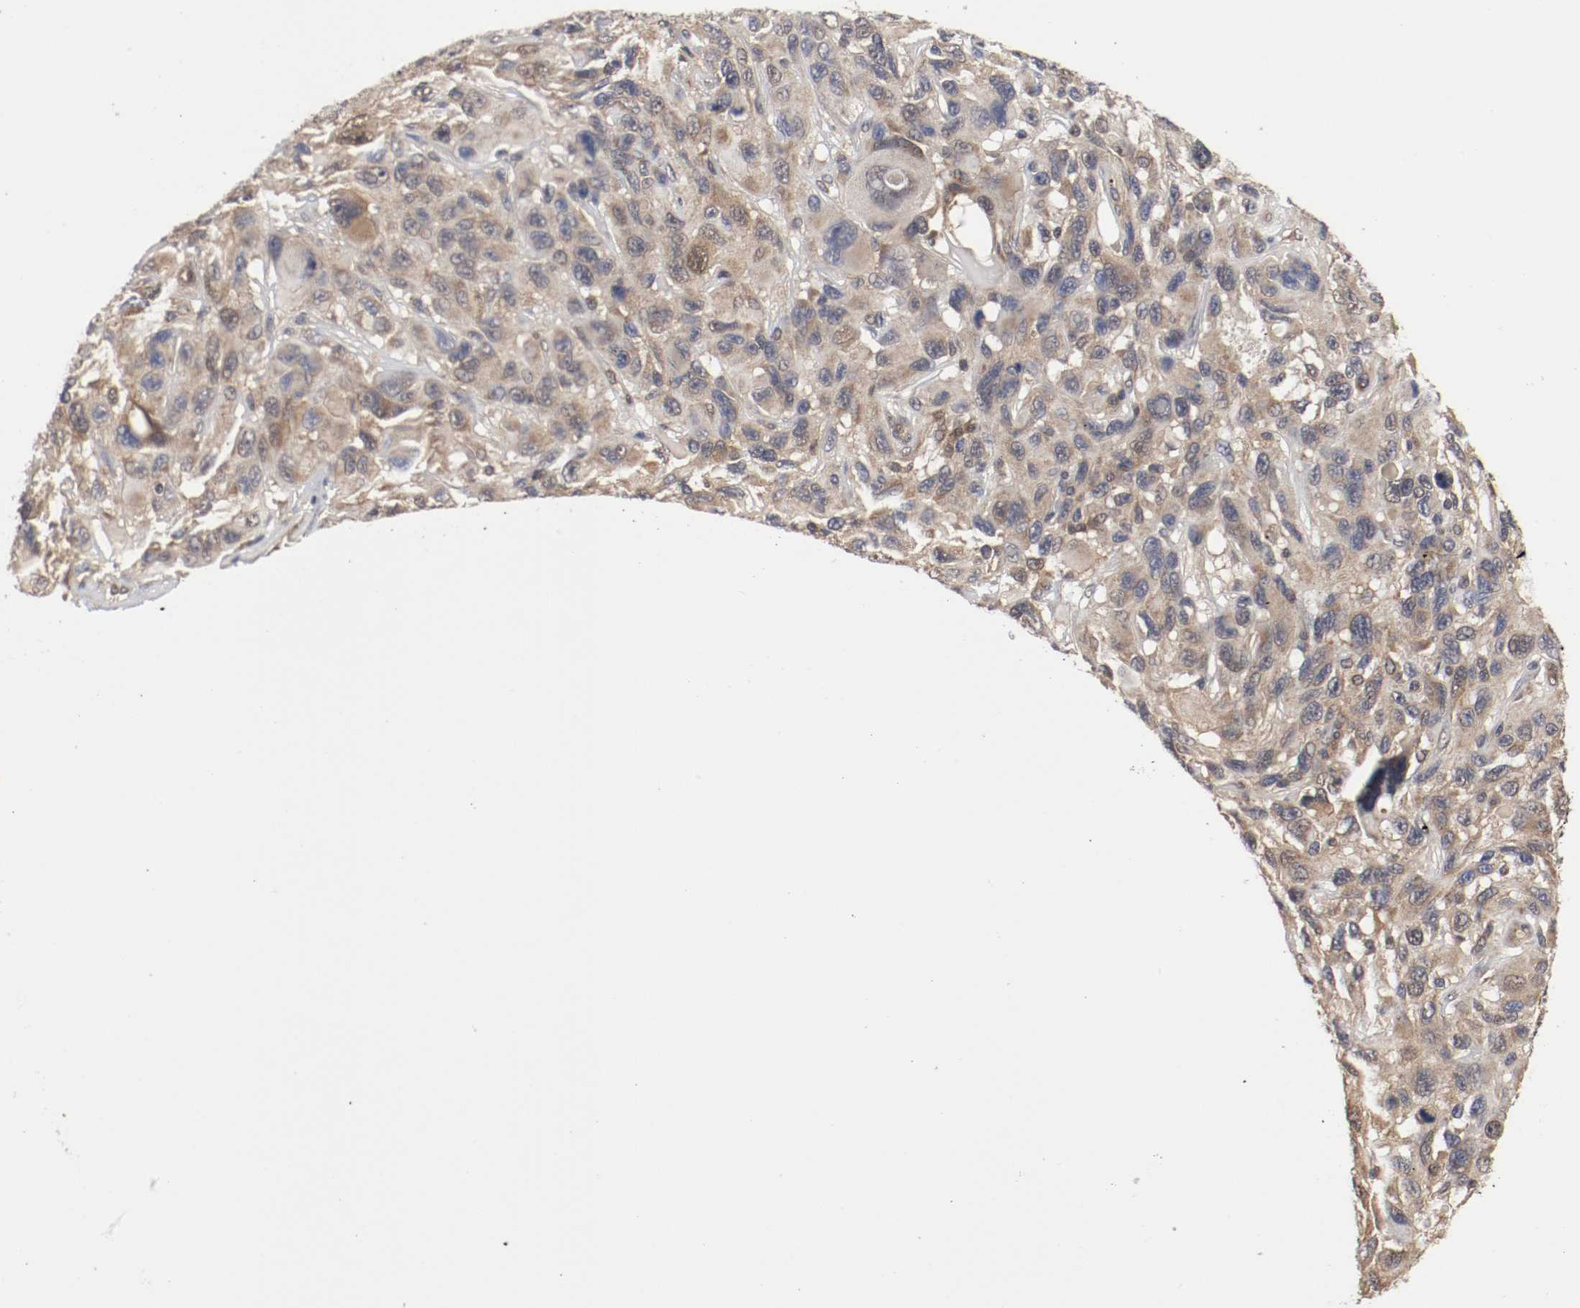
{"staining": {"intensity": "moderate", "quantity": ">75%", "location": "cytoplasmic/membranous"}, "tissue": "melanoma", "cell_type": "Tumor cells", "image_type": "cancer", "snomed": [{"axis": "morphology", "description": "Malignant melanoma, NOS"}, {"axis": "topography", "description": "Skin"}], "caption": "The immunohistochemical stain highlights moderate cytoplasmic/membranous expression in tumor cells of melanoma tissue.", "gene": "AFG3L2", "patient": {"sex": "male", "age": 53}}